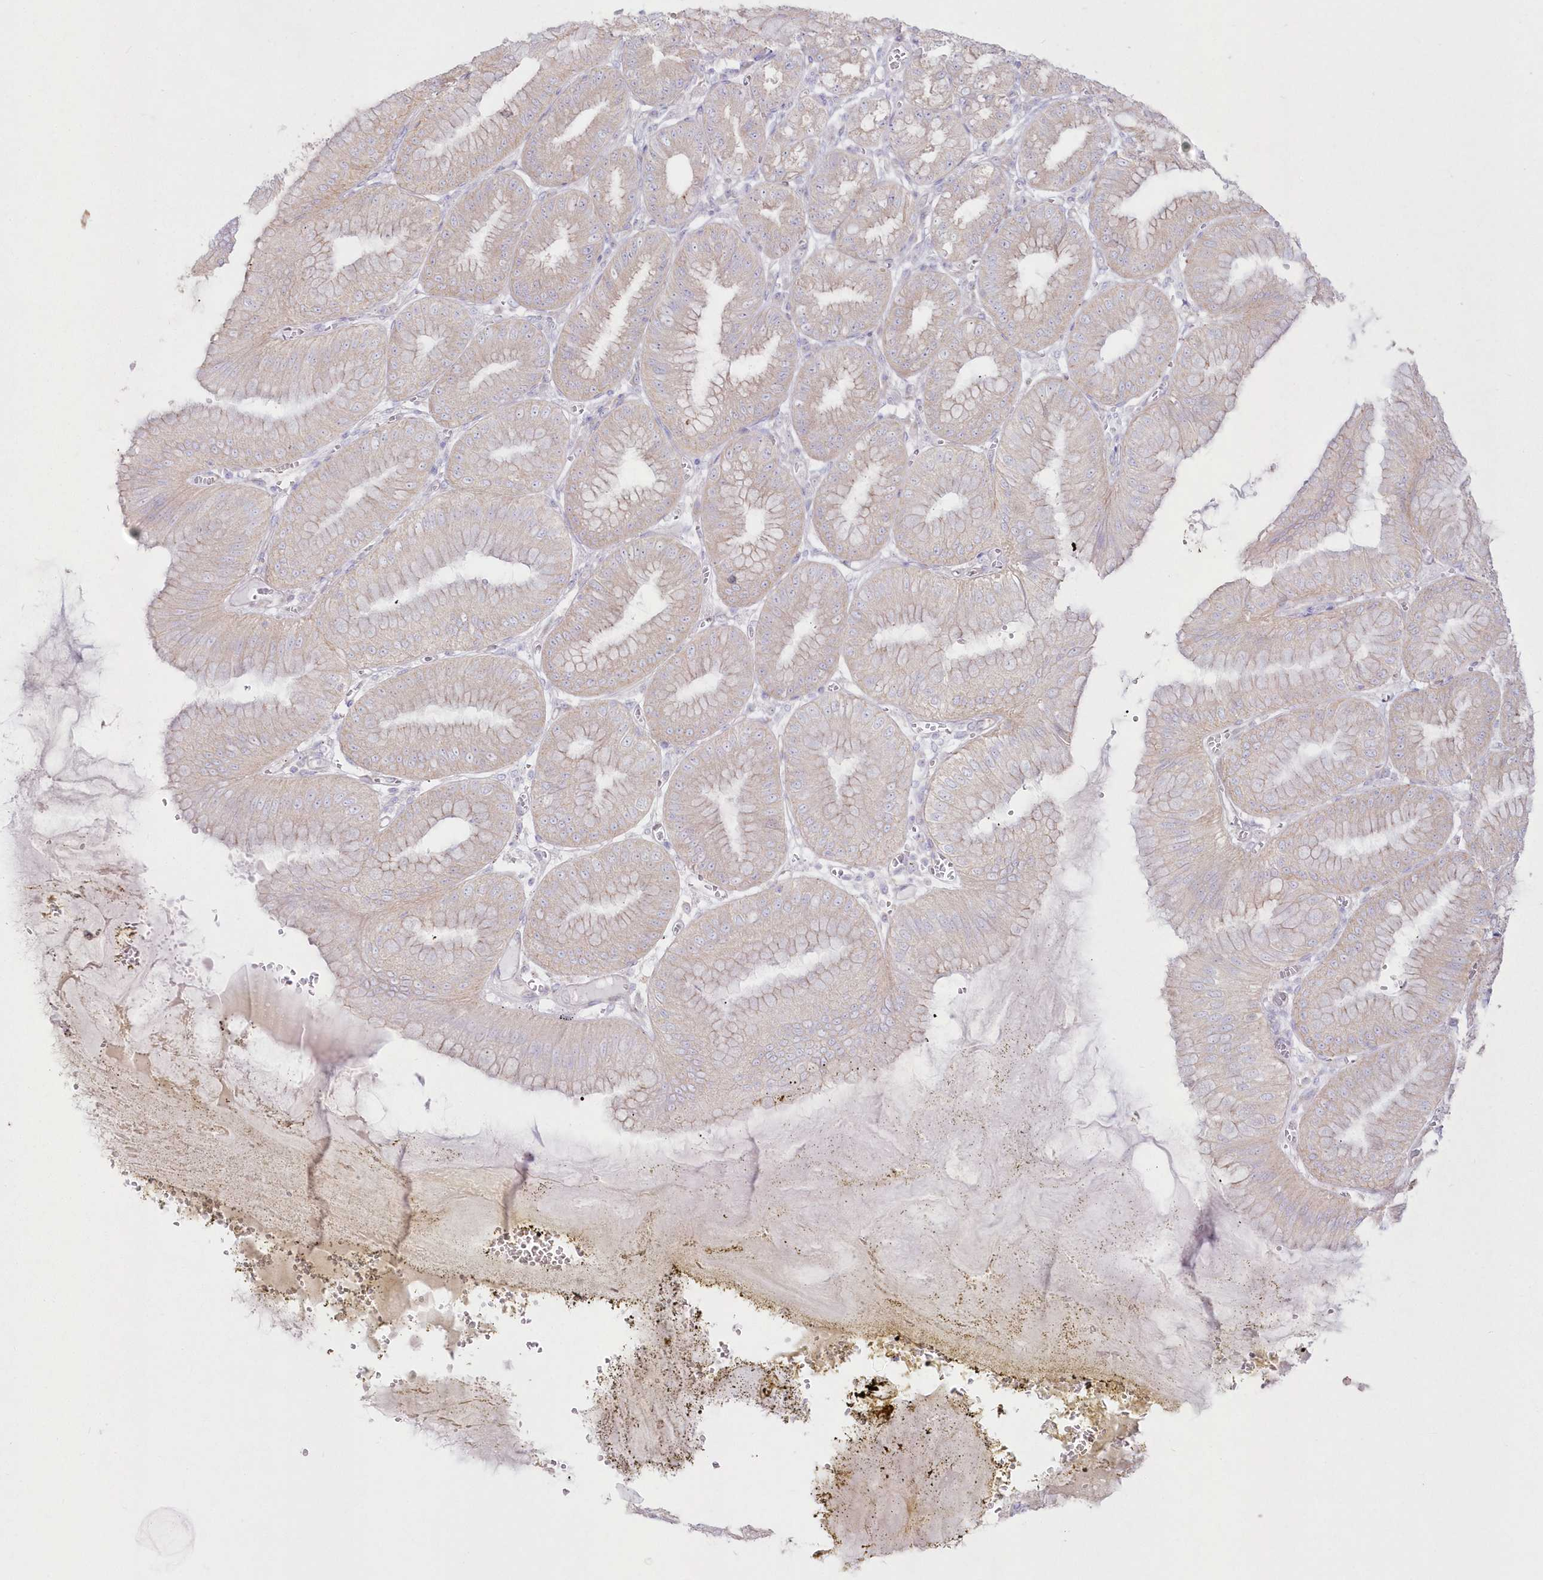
{"staining": {"intensity": "weak", "quantity": ">75%", "location": "cytoplasmic/membranous"}, "tissue": "stomach", "cell_type": "Glandular cells", "image_type": "normal", "snomed": [{"axis": "morphology", "description": "Normal tissue, NOS"}, {"axis": "topography", "description": "Stomach, lower"}], "caption": "Immunohistochemical staining of benign stomach shows low levels of weak cytoplasmic/membranous staining in about >75% of glandular cells.", "gene": "ZNF843", "patient": {"sex": "male", "age": 71}}